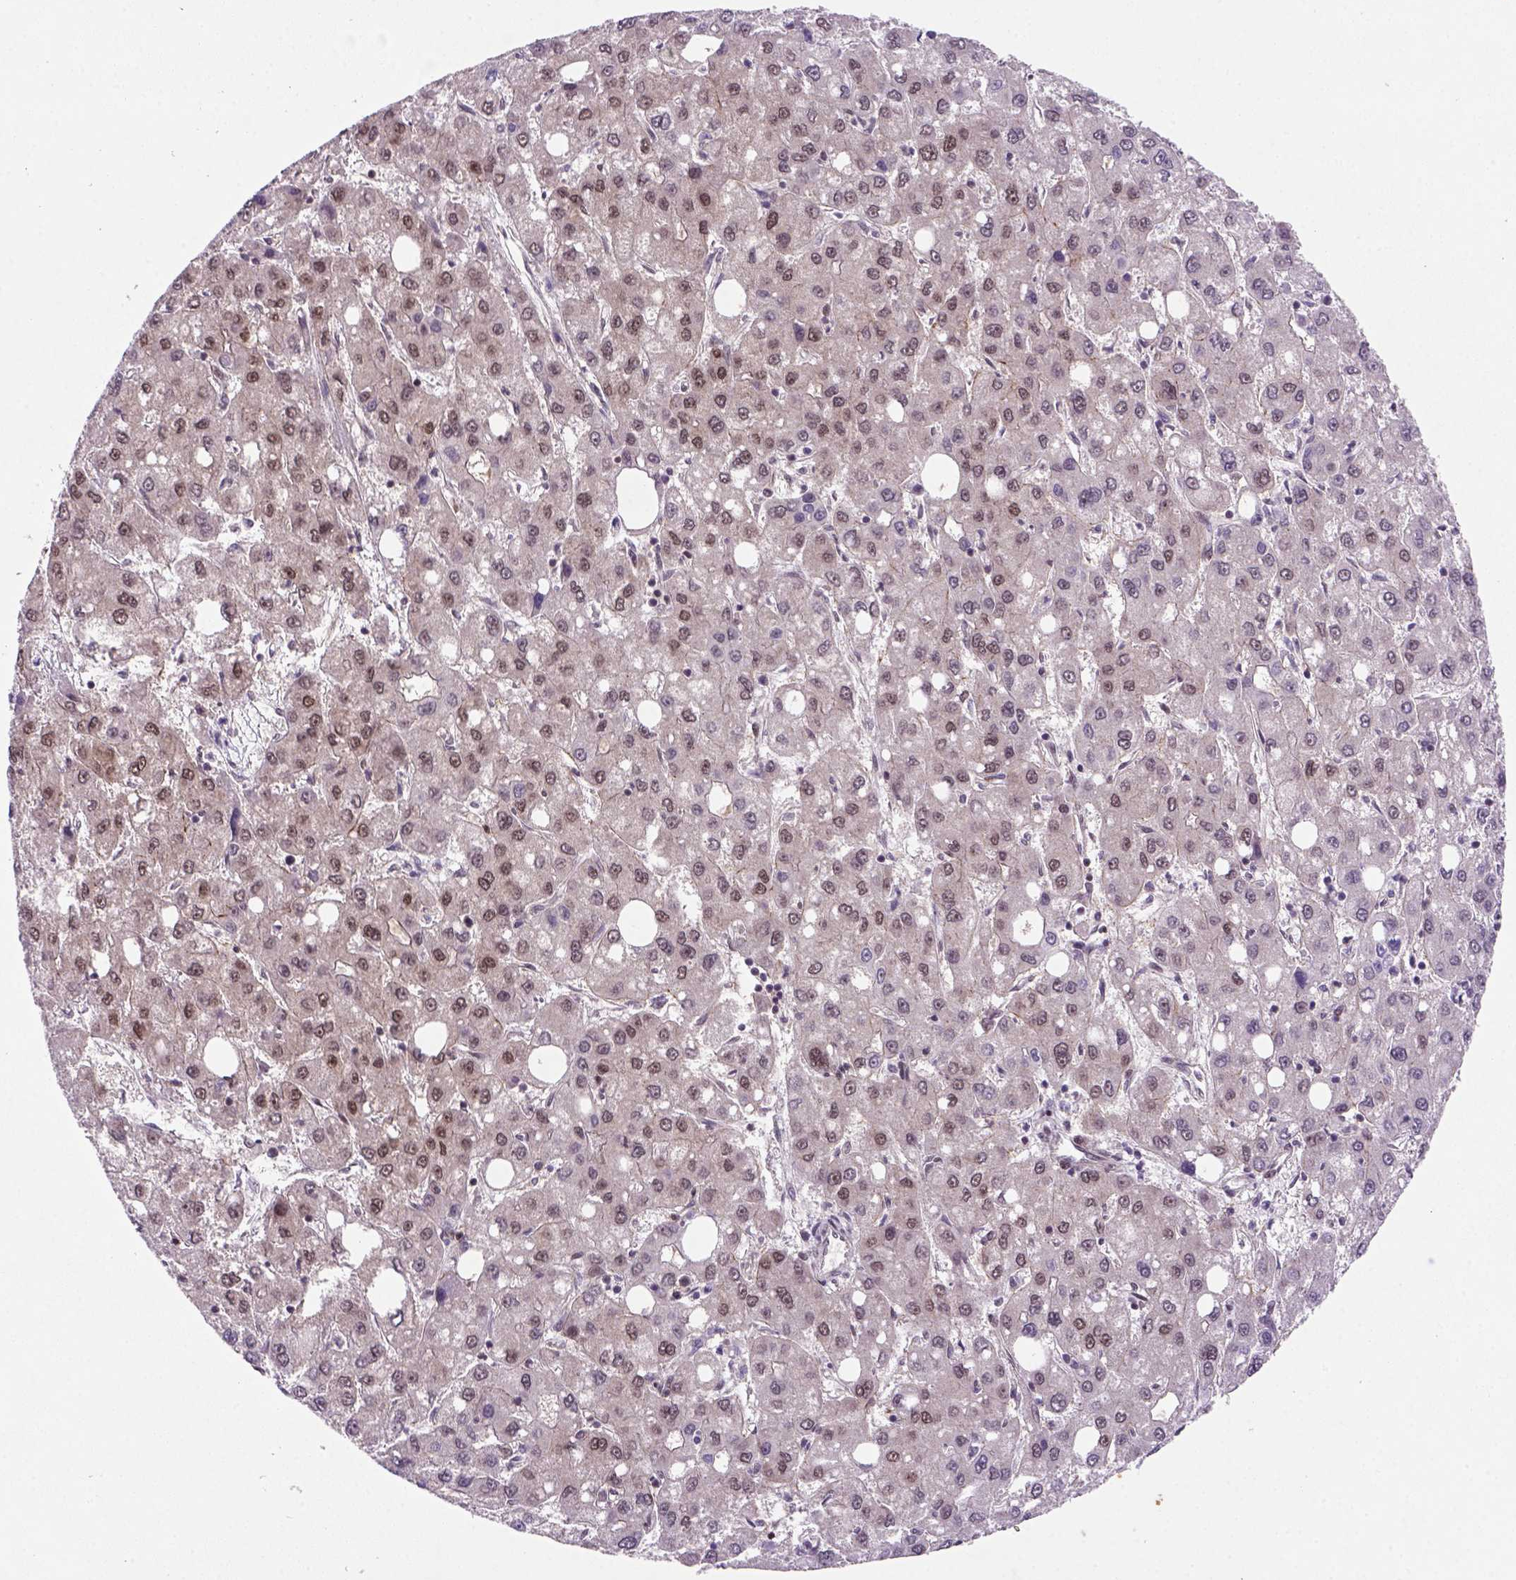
{"staining": {"intensity": "weak", "quantity": "25%-75%", "location": "nuclear"}, "tissue": "liver cancer", "cell_type": "Tumor cells", "image_type": "cancer", "snomed": [{"axis": "morphology", "description": "Carcinoma, Hepatocellular, NOS"}, {"axis": "topography", "description": "Liver"}], "caption": "This is a histology image of IHC staining of hepatocellular carcinoma (liver), which shows weak staining in the nuclear of tumor cells.", "gene": "MGMT", "patient": {"sex": "male", "age": 73}}